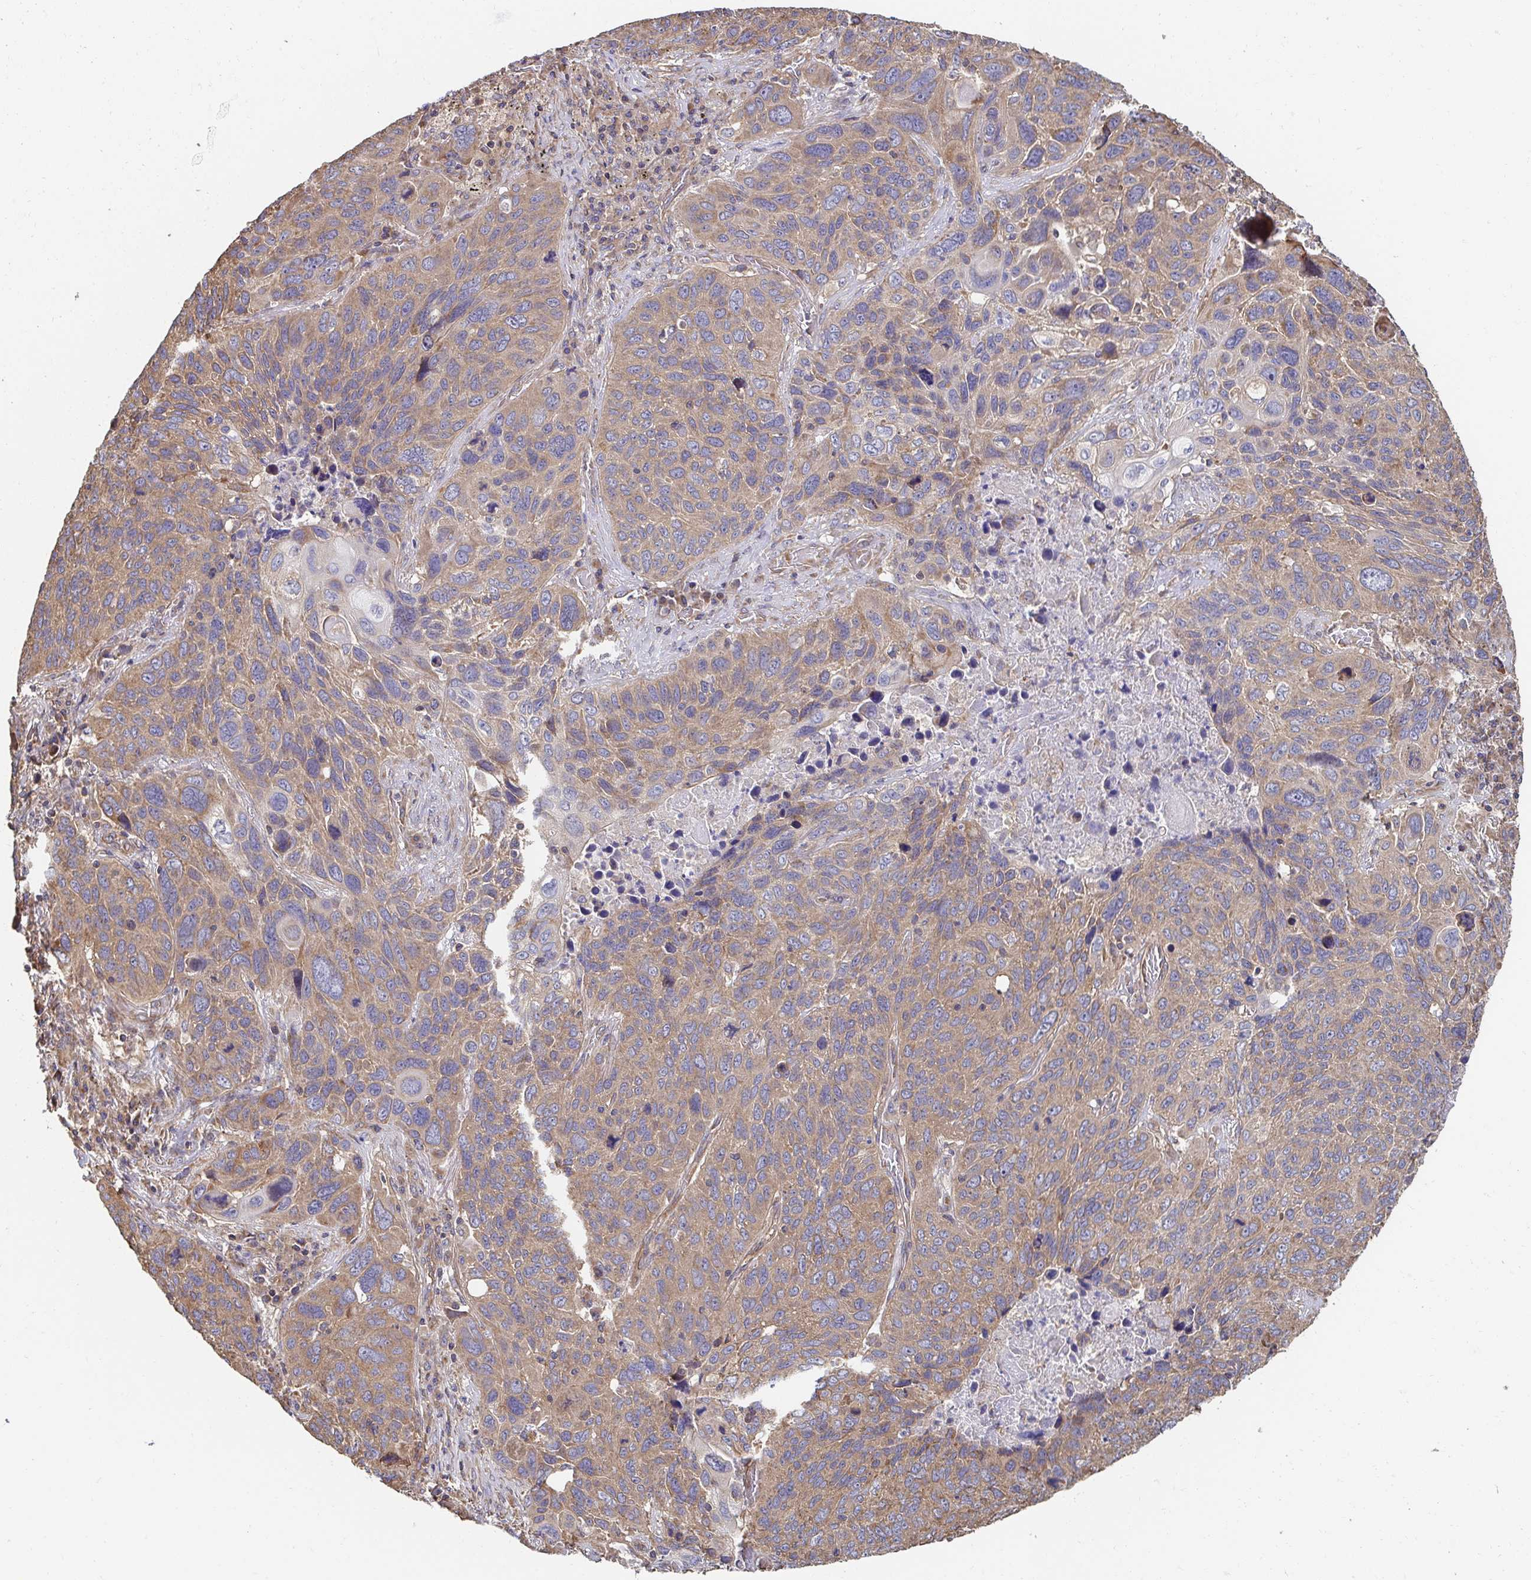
{"staining": {"intensity": "weak", "quantity": ">75%", "location": "cytoplasmic/membranous"}, "tissue": "lung cancer", "cell_type": "Tumor cells", "image_type": "cancer", "snomed": [{"axis": "morphology", "description": "Squamous cell carcinoma, NOS"}, {"axis": "topography", "description": "Lung"}], "caption": "This image demonstrates IHC staining of human lung cancer, with low weak cytoplasmic/membranous staining in about >75% of tumor cells.", "gene": "APBB1", "patient": {"sex": "male", "age": 68}}